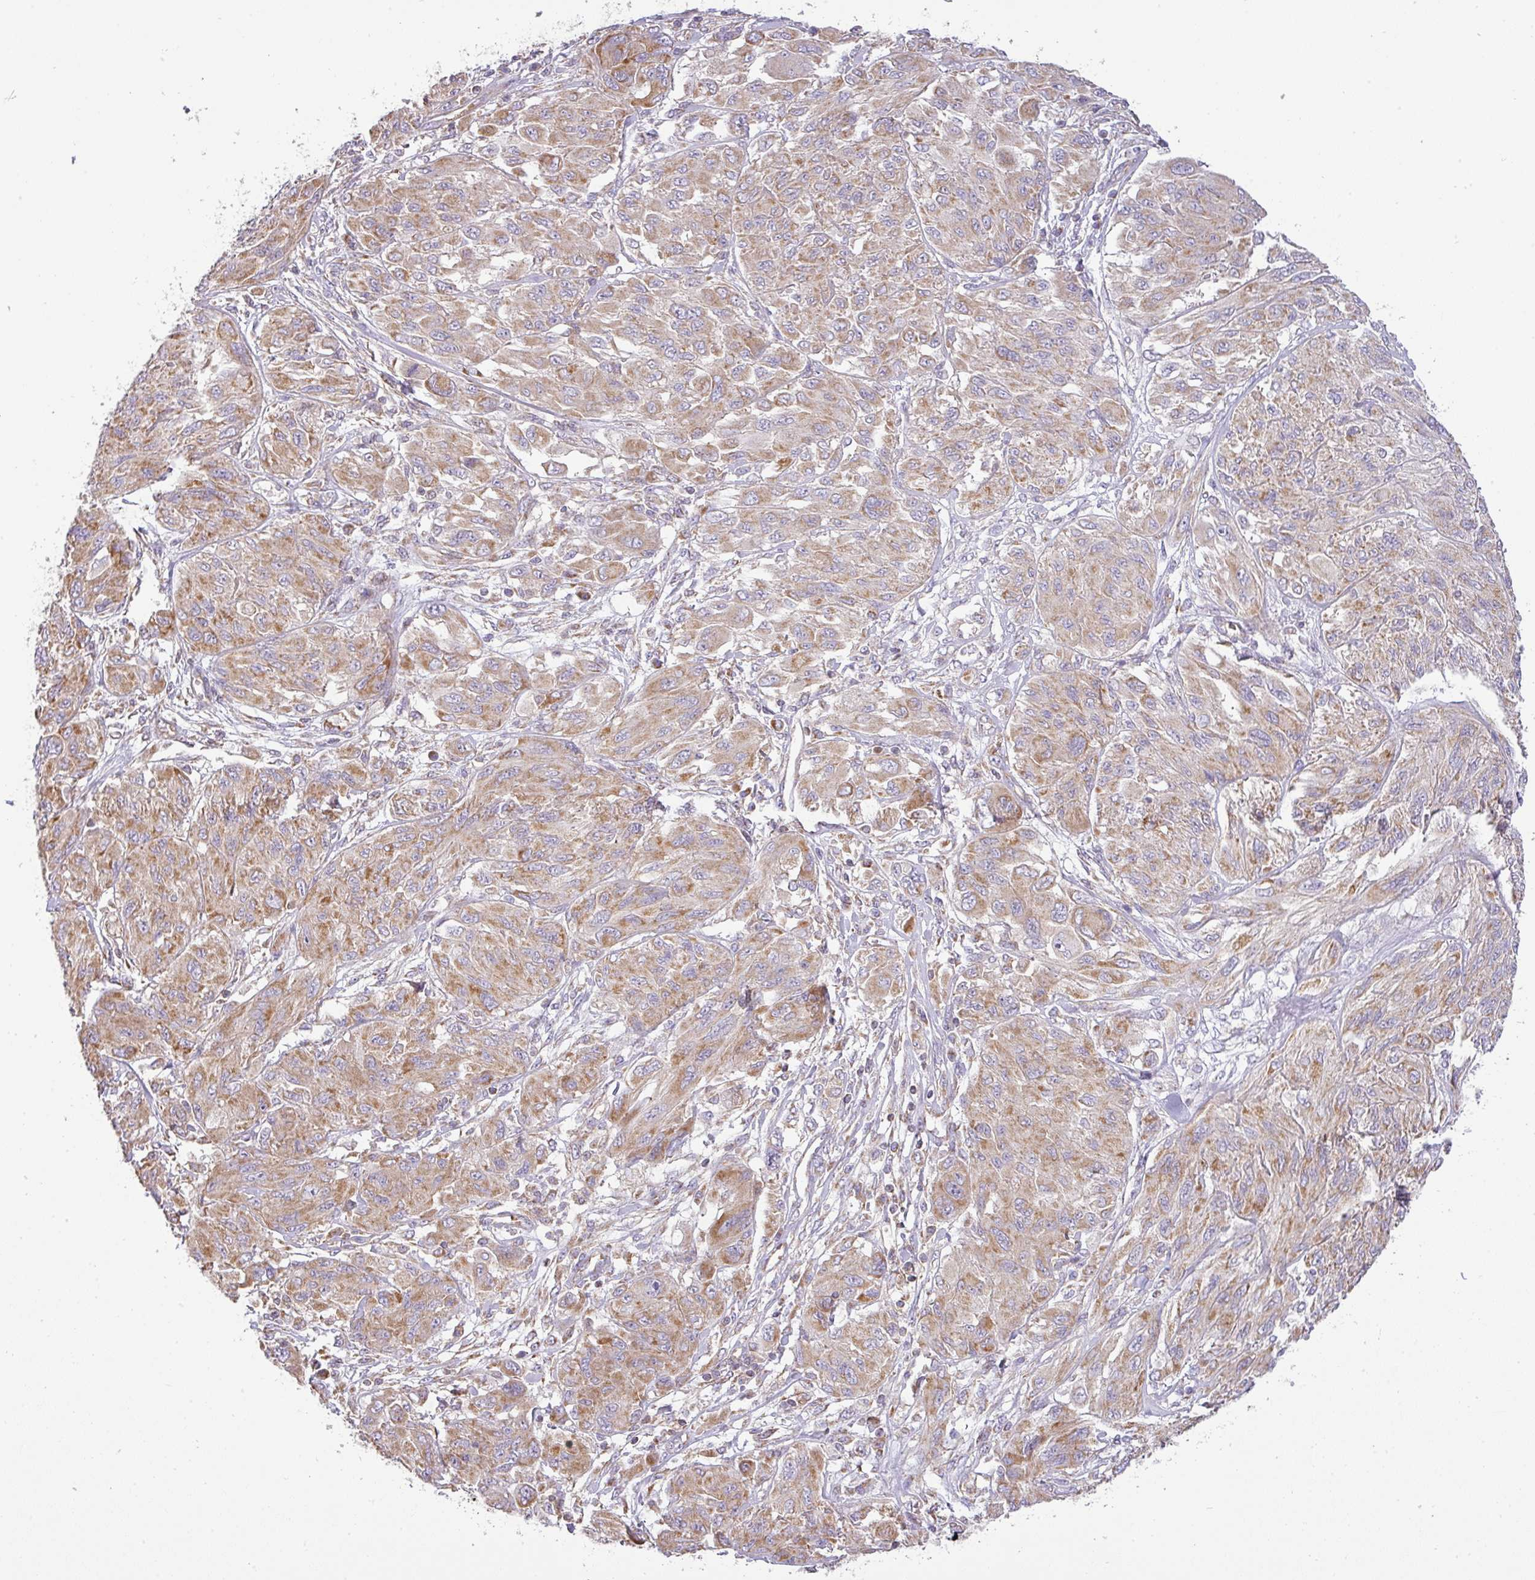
{"staining": {"intensity": "moderate", "quantity": ">75%", "location": "cytoplasmic/membranous"}, "tissue": "melanoma", "cell_type": "Tumor cells", "image_type": "cancer", "snomed": [{"axis": "morphology", "description": "Malignant melanoma, NOS"}, {"axis": "topography", "description": "Skin"}], "caption": "This histopathology image reveals immunohistochemistry staining of malignant melanoma, with medium moderate cytoplasmic/membranous expression in approximately >75% of tumor cells.", "gene": "ZNF211", "patient": {"sex": "female", "age": 91}}